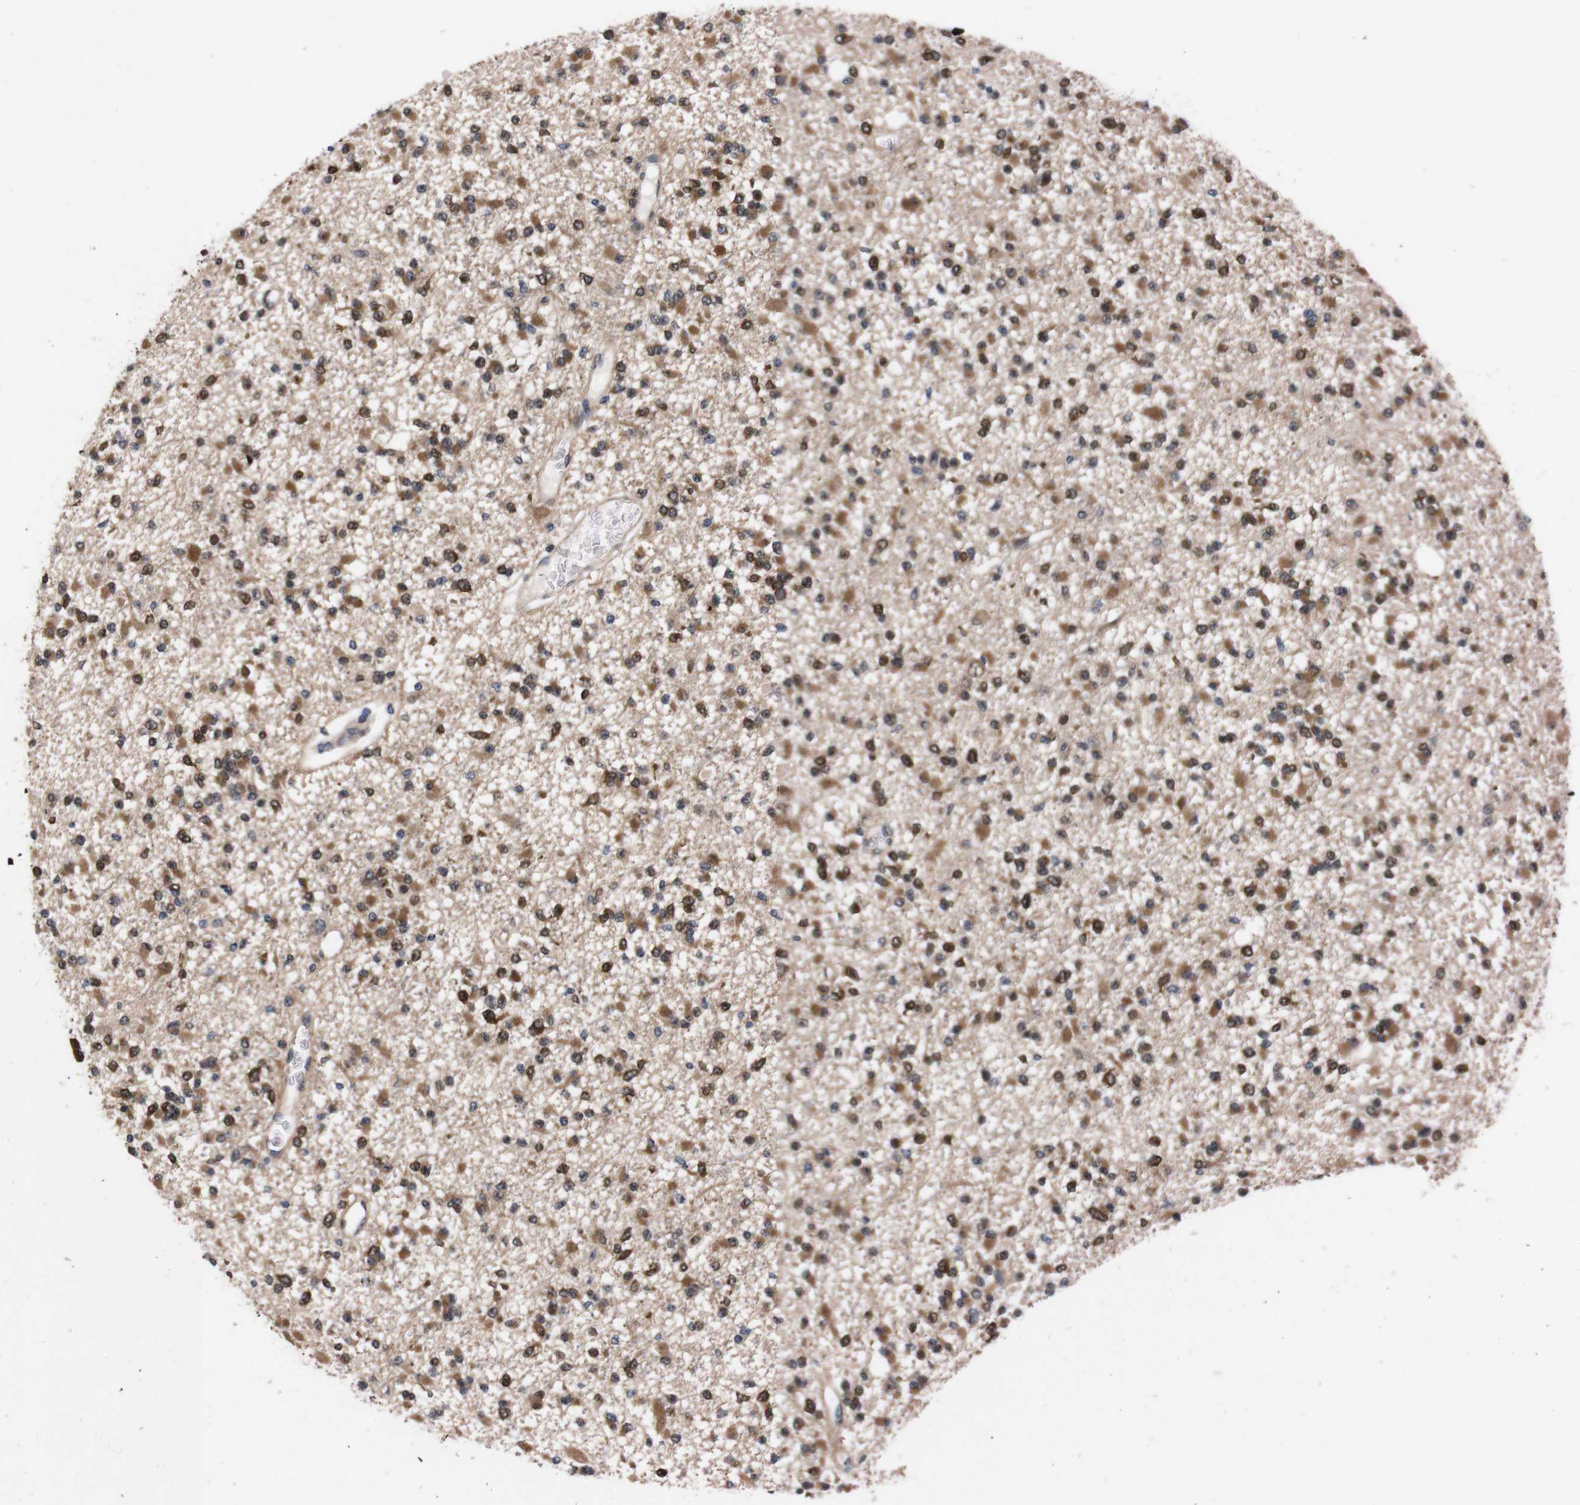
{"staining": {"intensity": "moderate", "quantity": ">75%", "location": "cytoplasmic/membranous,nuclear"}, "tissue": "glioma", "cell_type": "Tumor cells", "image_type": "cancer", "snomed": [{"axis": "morphology", "description": "Glioma, malignant, Low grade"}, {"axis": "topography", "description": "Brain"}], "caption": "Protein analysis of malignant glioma (low-grade) tissue demonstrates moderate cytoplasmic/membranous and nuclear expression in approximately >75% of tumor cells.", "gene": "UBQLN2", "patient": {"sex": "female", "age": 22}}